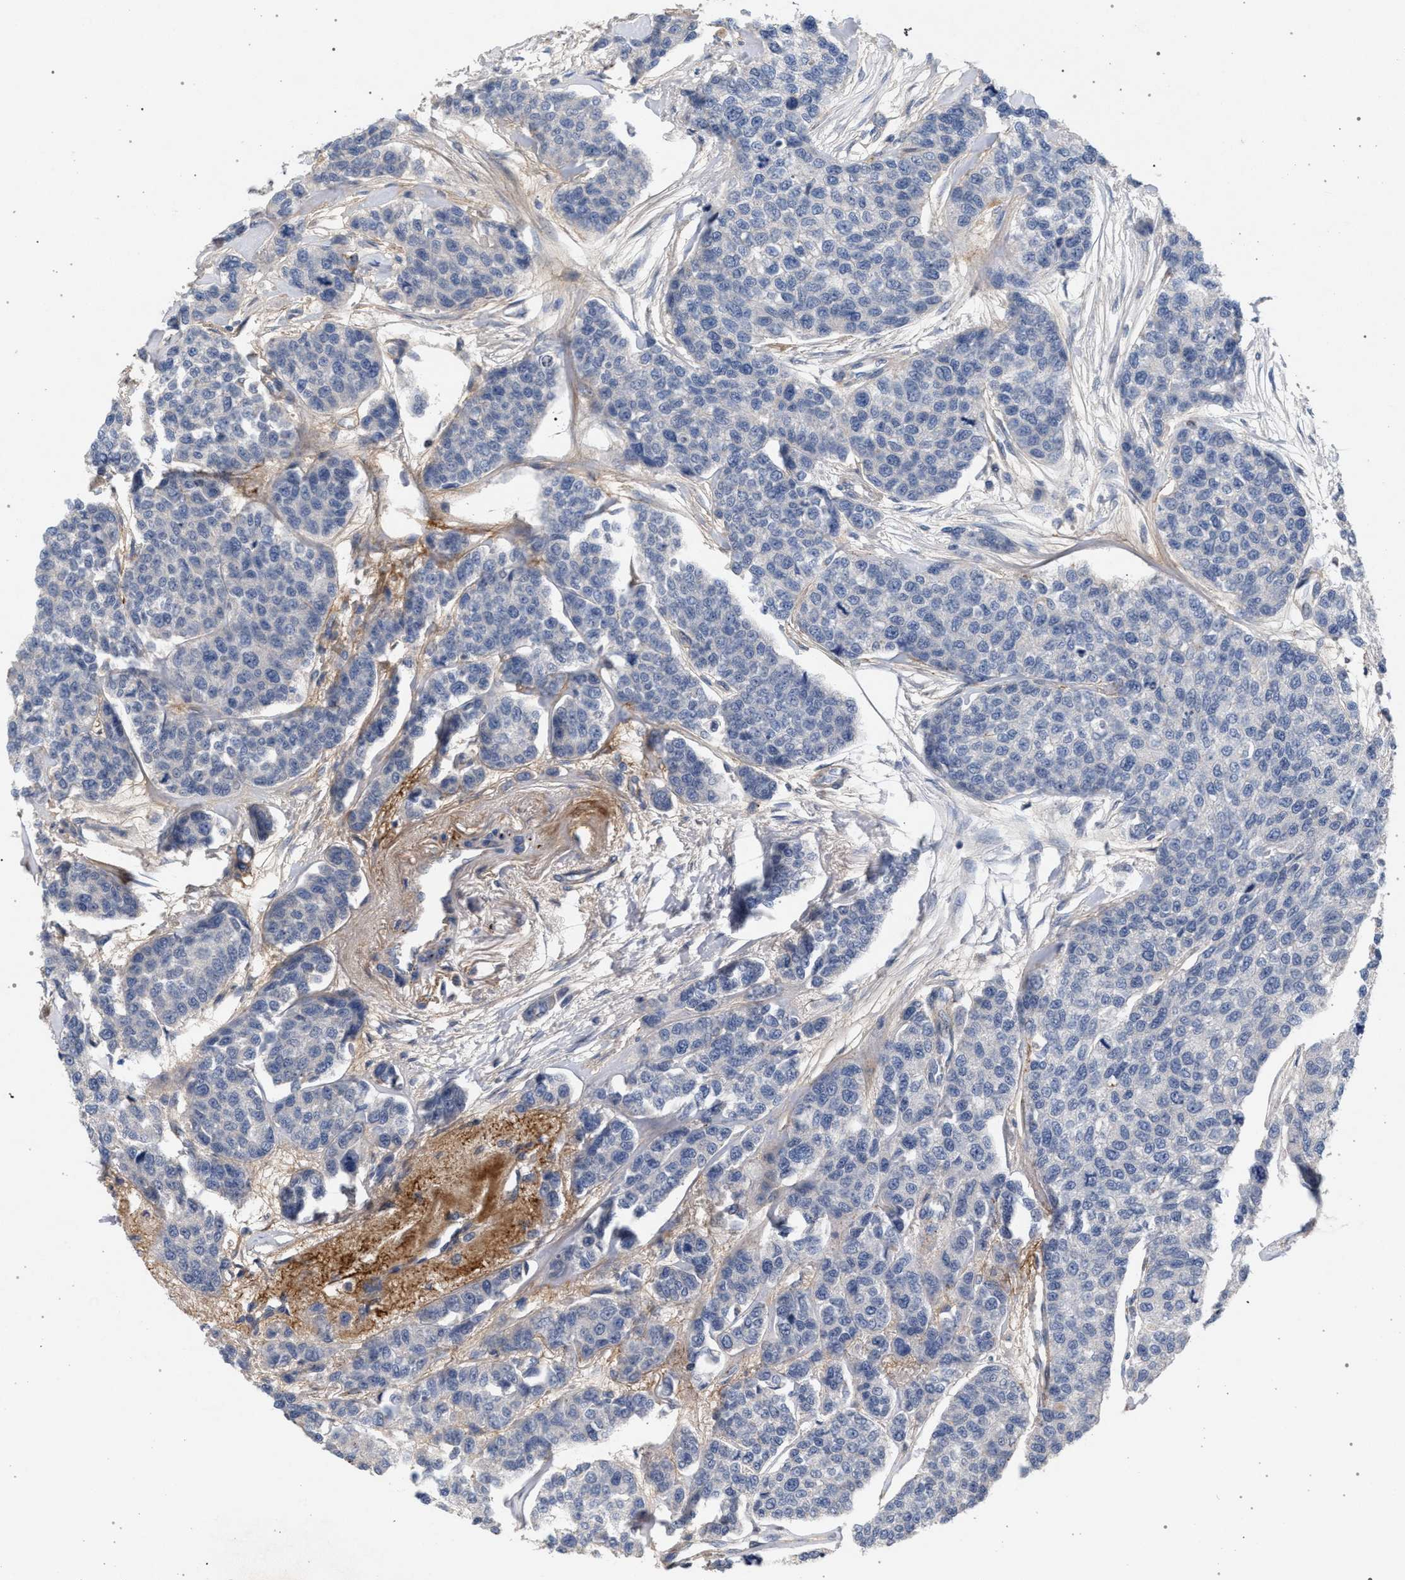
{"staining": {"intensity": "negative", "quantity": "none", "location": "none"}, "tissue": "breast cancer", "cell_type": "Tumor cells", "image_type": "cancer", "snomed": [{"axis": "morphology", "description": "Duct carcinoma"}, {"axis": "topography", "description": "Breast"}], "caption": "Breast cancer stained for a protein using immunohistochemistry exhibits no expression tumor cells.", "gene": "MAMDC2", "patient": {"sex": "female", "age": 51}}